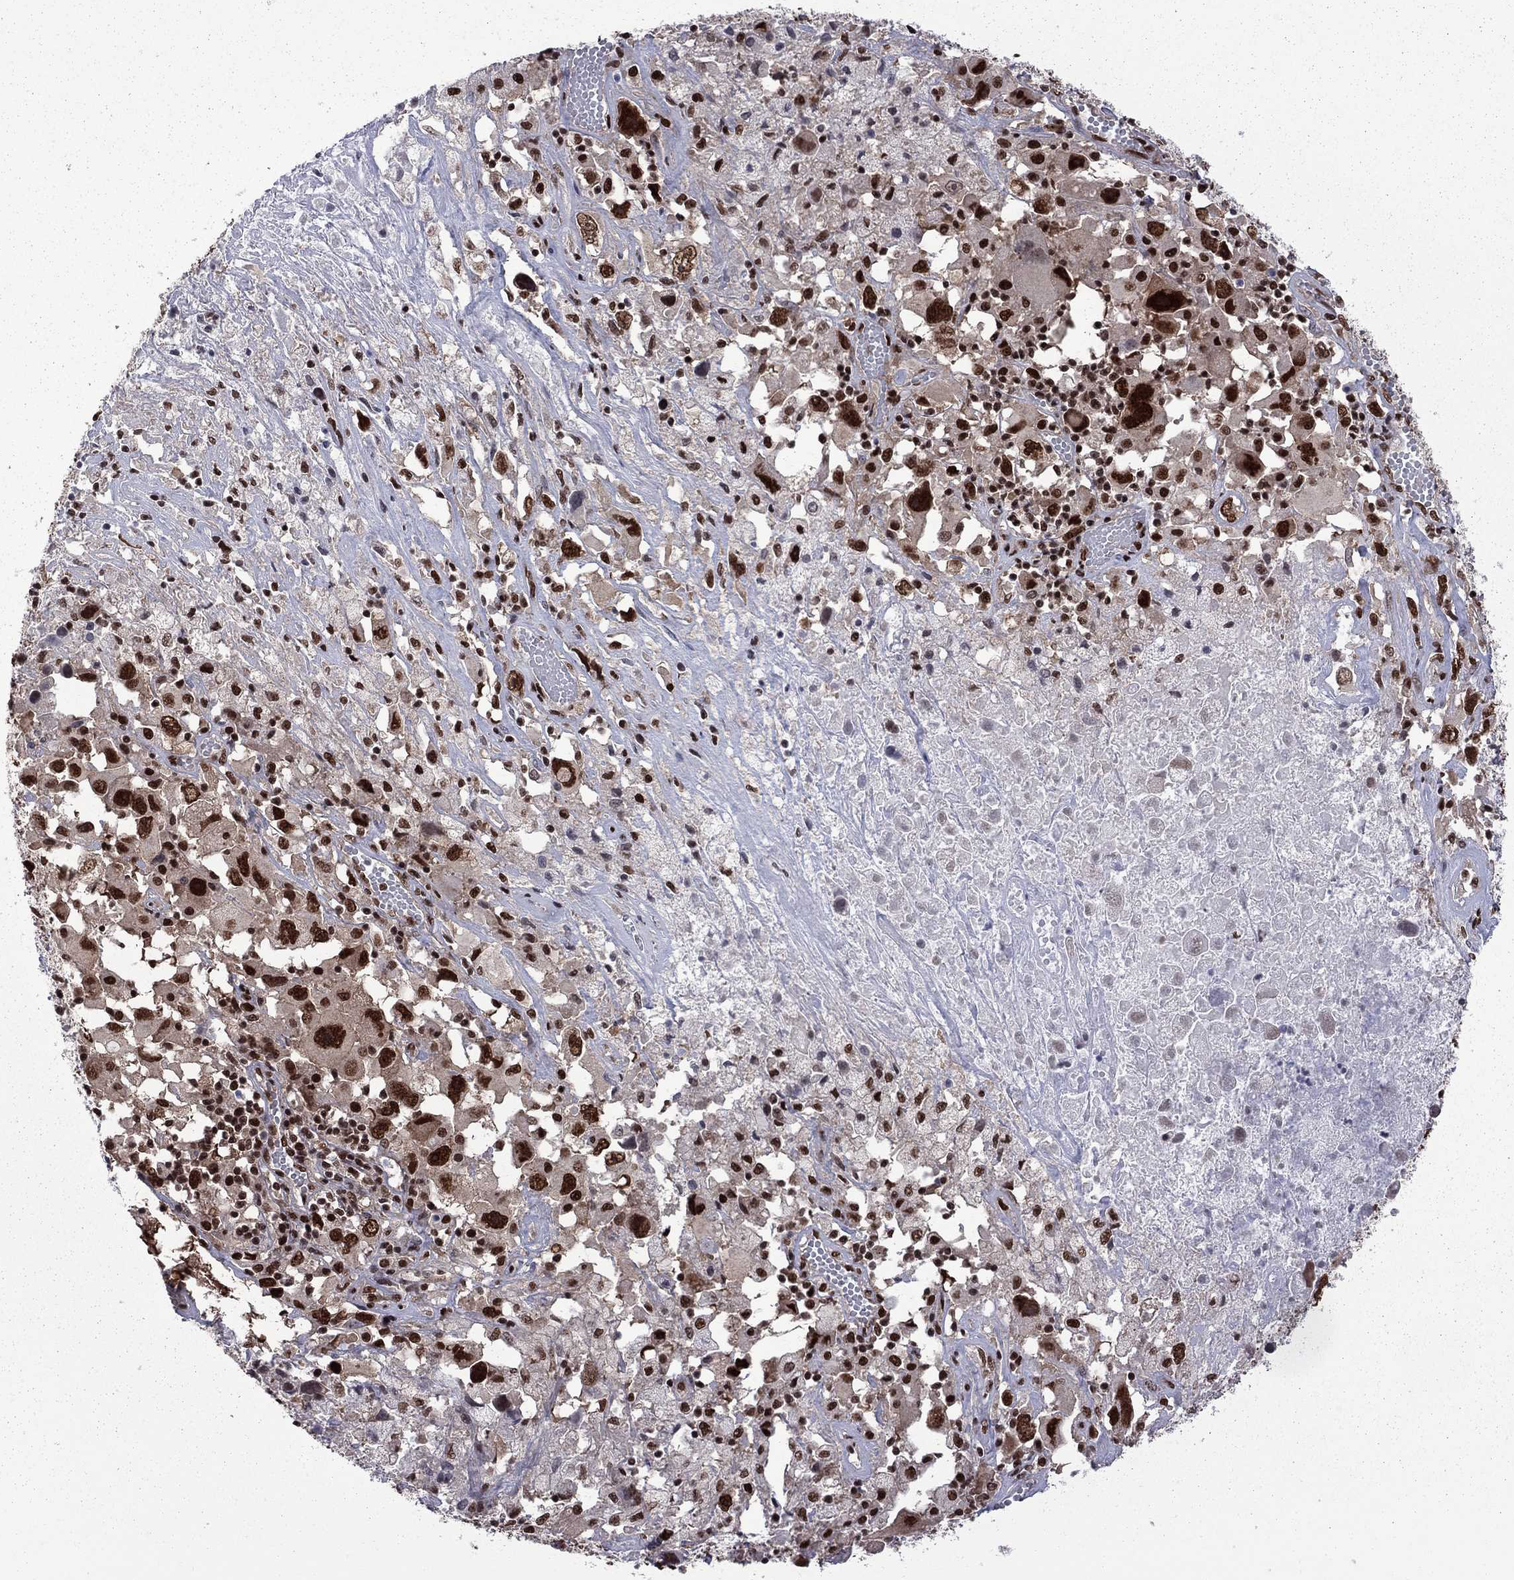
{"staining": {"intensity": "strong", "quantity": ">75%", "location": "nuclear"}, "tissue": "melanoma", "cell_type": "Tumor cells", "image_type": "cancer", "snomed": [{"axis": "morphology", "description": "Malignant melanoma, Metastatic site"}, {"axis": "topography", "description": "Soft tissue"}], "caption": "Immunohistochemical staining of human malignant melanoma (metastatic site) displays strong nuclear protein expression in approximately >75% of tumor cells.", "gene": "MED25", "patient": {"sex": "male", "age": 50}}